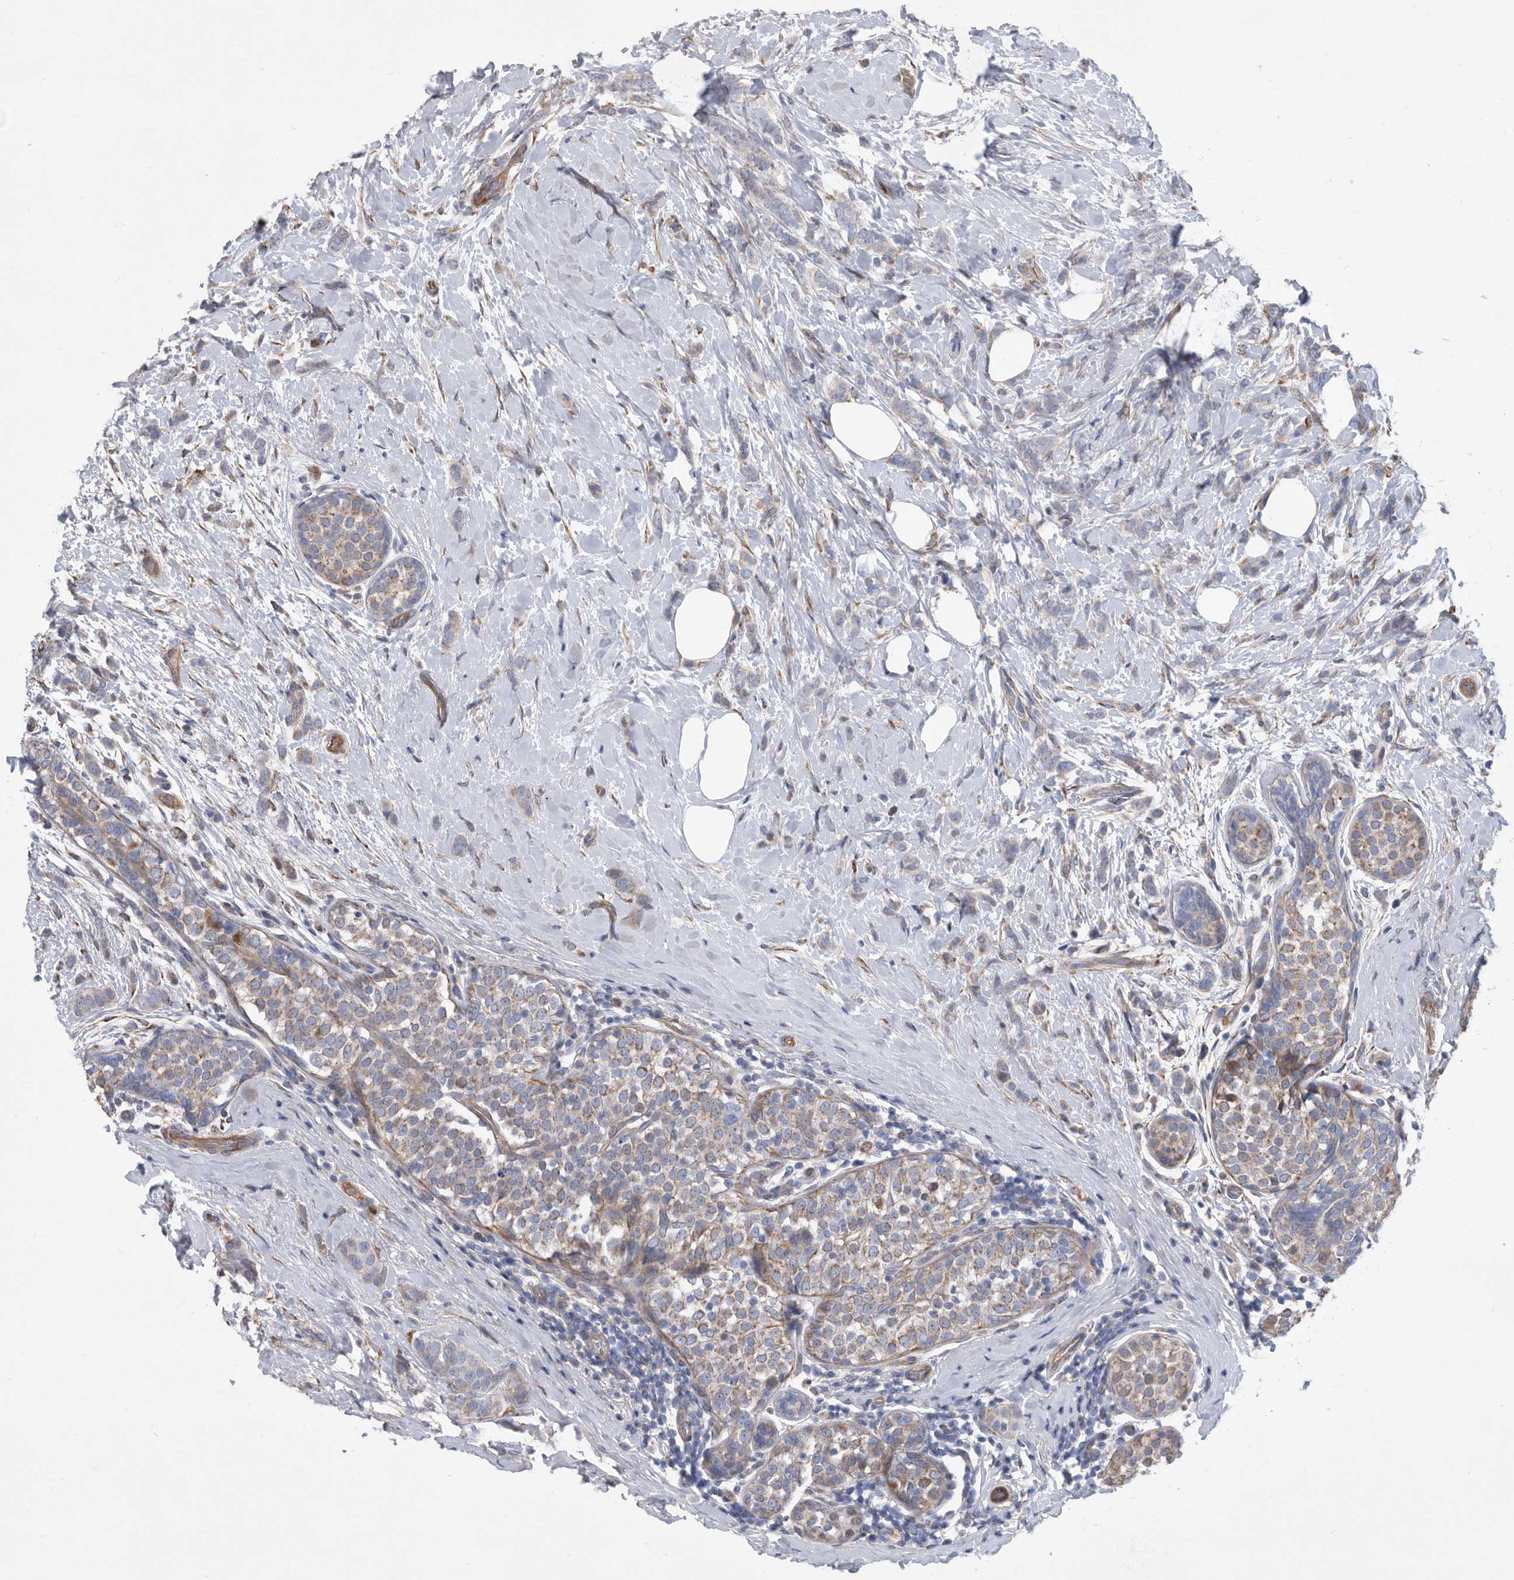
{"staining": {"intensity": "weak", "quantity": ">75%", "location": "cytoplasmic/membranous"}, "tissue": "breast cancer", "cell_type": "Tumor cells", "image_type": "cancer", "snomed": [{"axis": "morphology", "description": "Lobular carcinoma, in situ"}, {"axis": "morphology", "description": "Lobular carcinoma"}, {"axis": "topography", "description": "Breast"}], "caption": "Immunohistochemical staining of human breast lobular carcinoma exhibits low levels of weak cytoplasmic/membranous protein expression in about >75% of tumor cells. Nuclei are stained in blue.", "gene": "ATP13A3", "patient": {"sex": "female", "age": 41}}